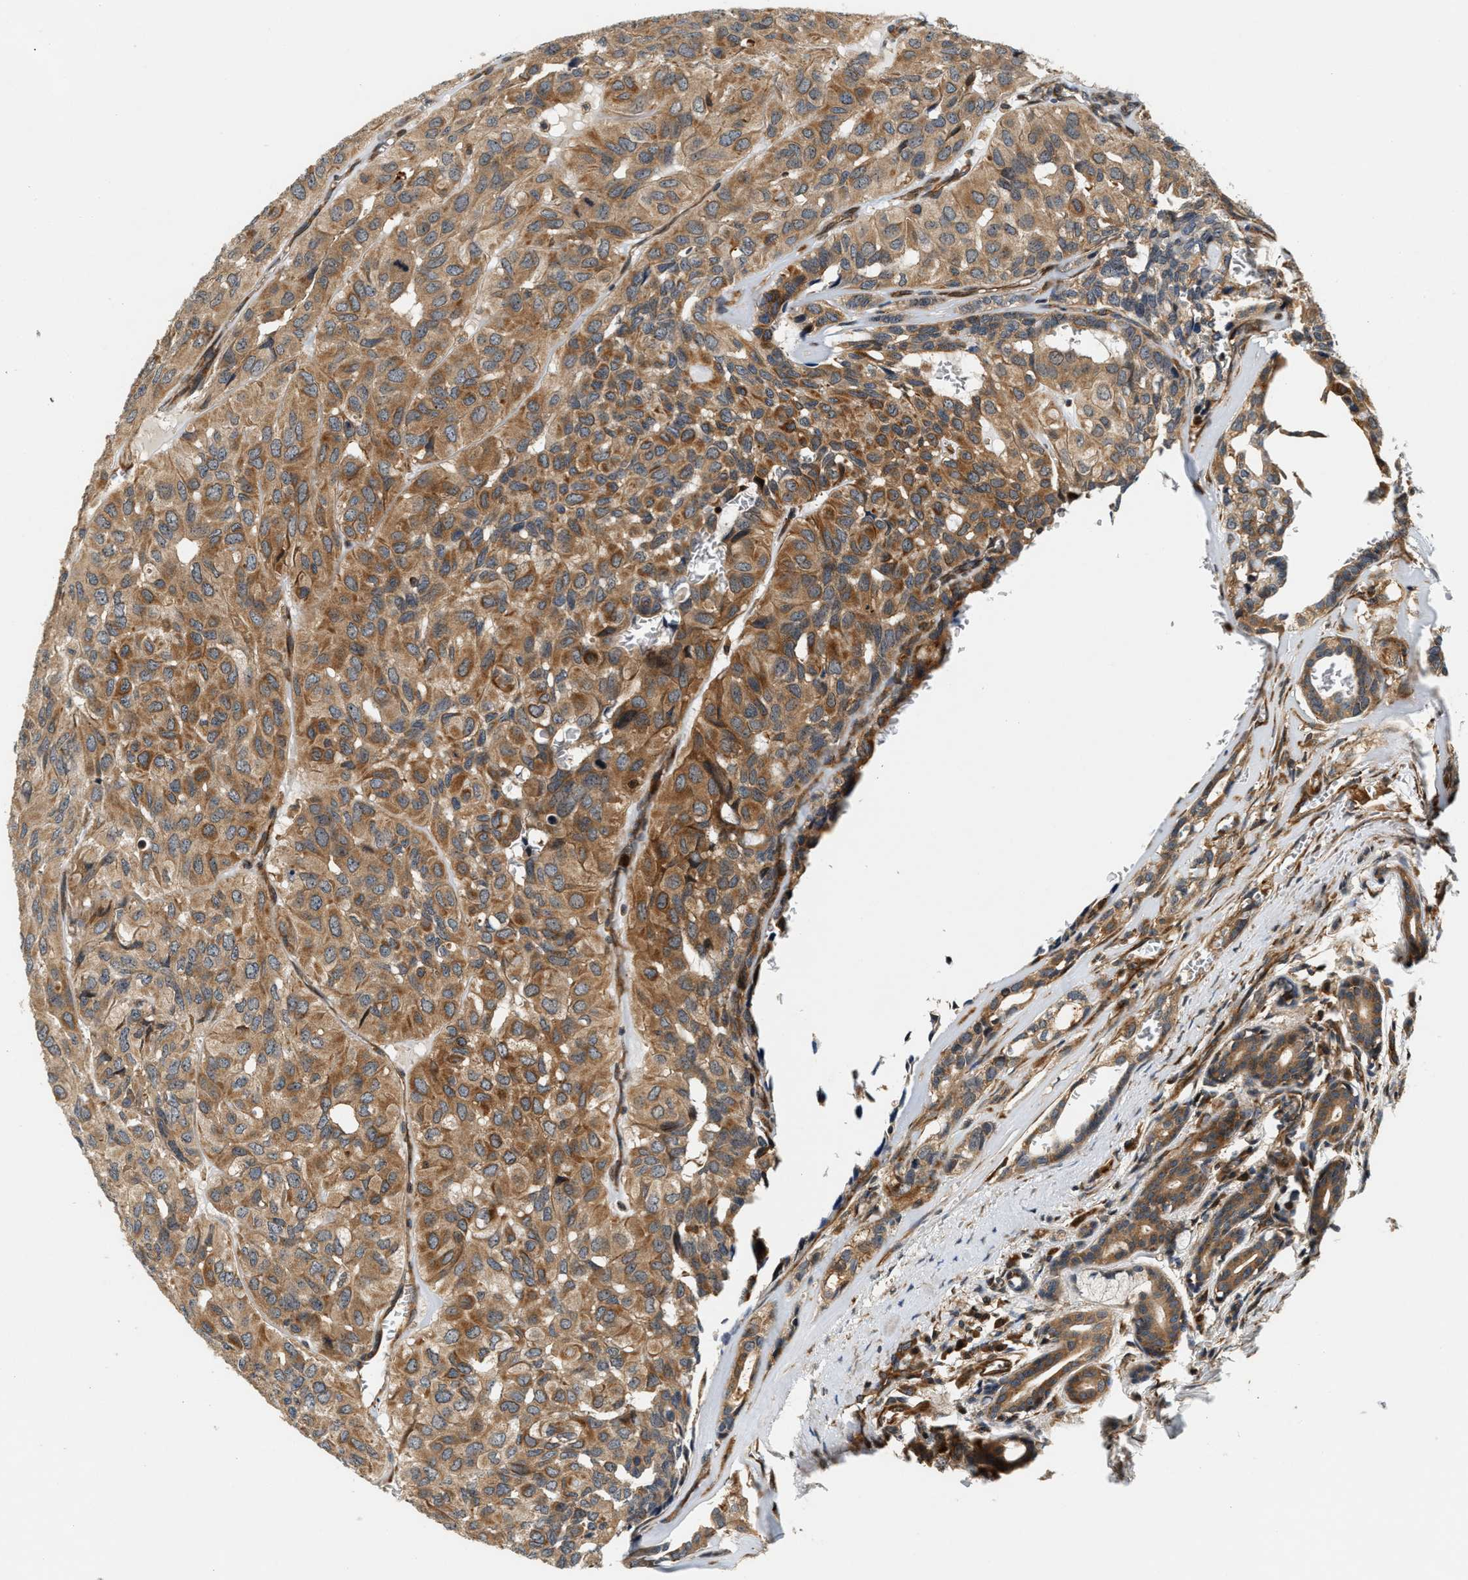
{"staining": {"intensity": "moderate", "quantity": ">75%", "location": "cytoplasmic/membranous"}, "tissue": "head and neck cancer", "cell_type": "Tumor cells", "image_type": "cancer", "snomed": [{"axis": "morphology", "description": "Adenocarcinoma, NOS"}, {"axis": "topography", "description": "Salivary gland, NOS"}, {"axis": "topography", "description": "Head-Neck"}], "caption": "There is medium levels of moderate cytoplasmic/membranous staining in tumor cells of adenocarcinoma (head and neck), as demonstrated by immunohistochemical staining (brown color).", "gene": "SAMD9", "patient": {"sex": "female", "age": 76}}